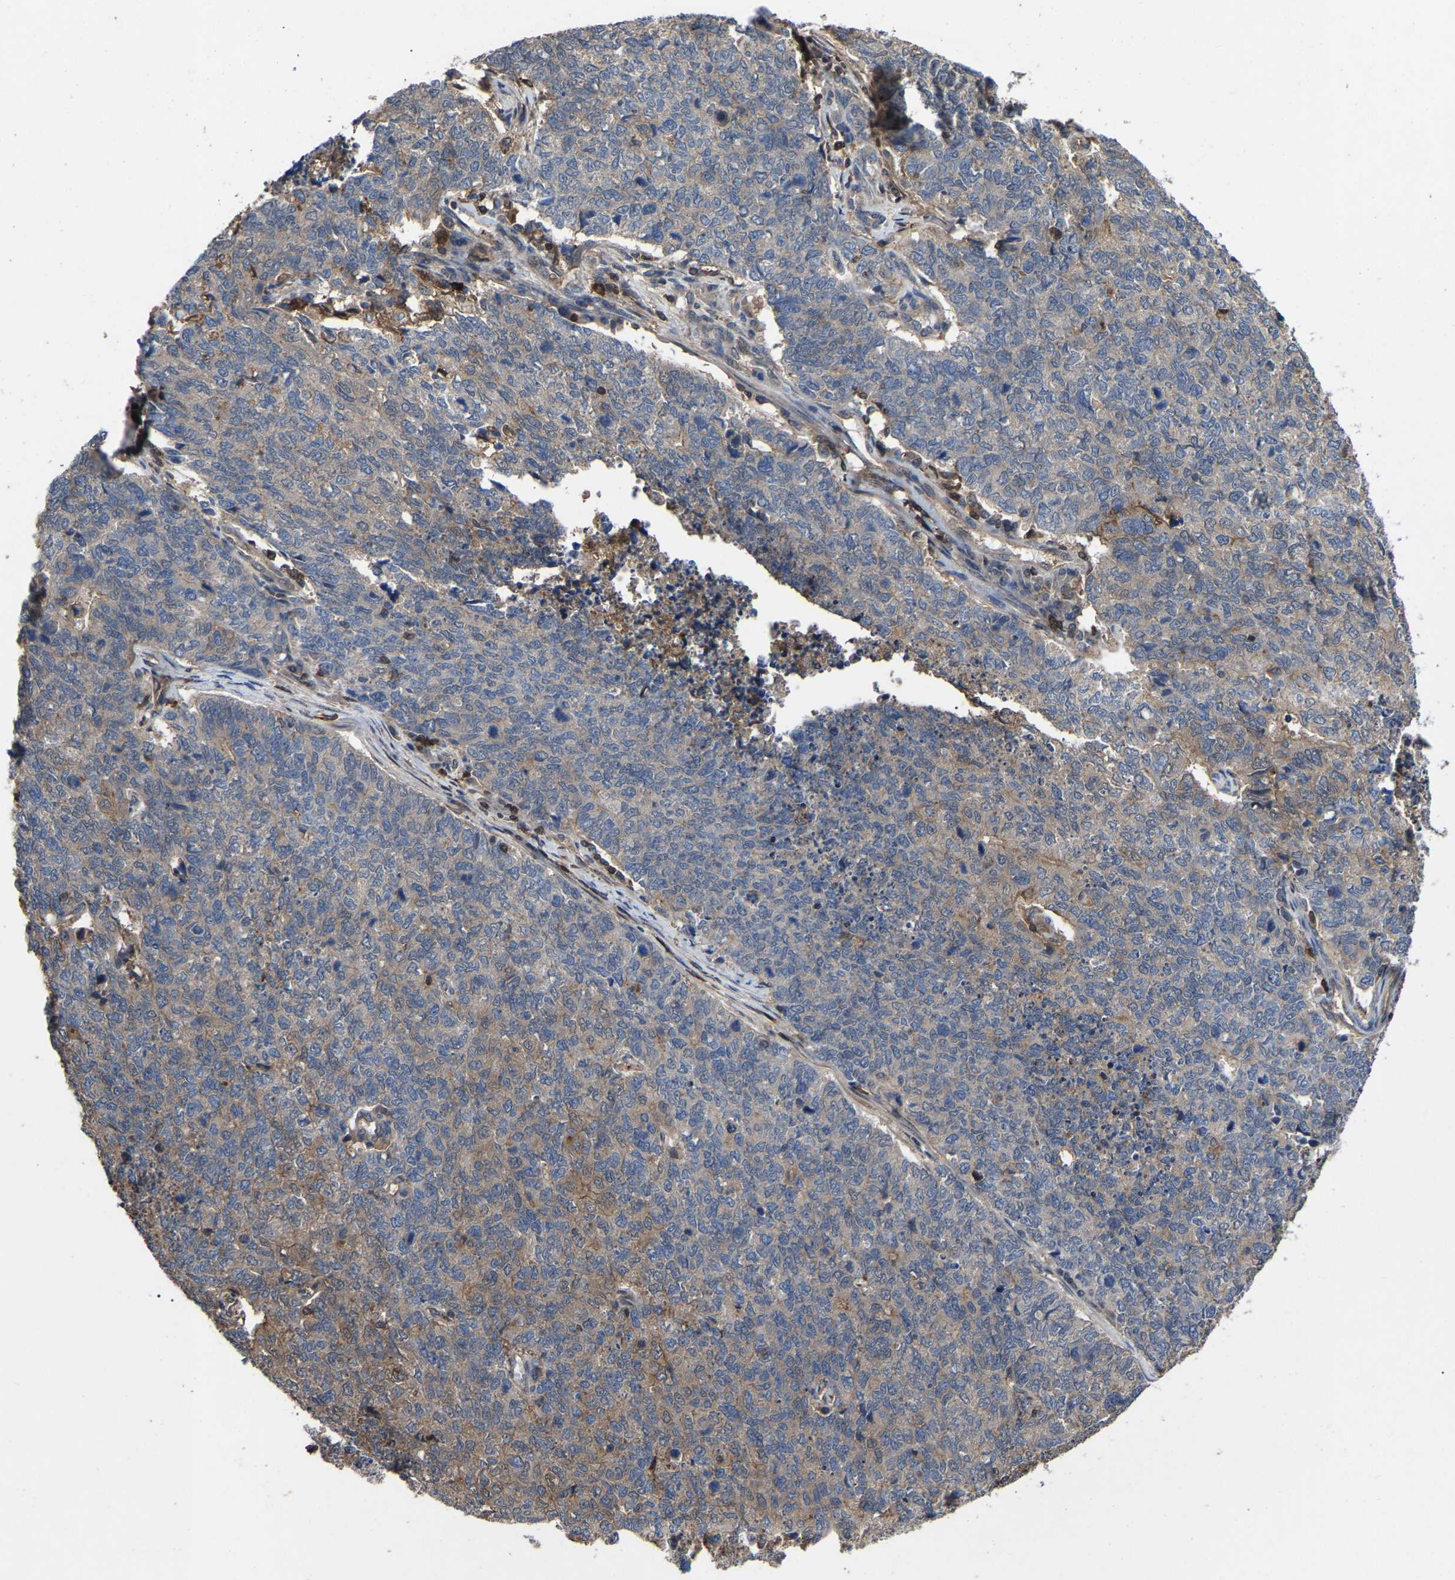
{"staining": {"intensity": "weak", "quantity": "<25%", "location": "cytoplasmic/membranous"}, "tissue": "cervical cancer", "cell_type": "Tumor cells", "image_type": "cancer", "snomed": [{"axis": "morphology", "description": "Squamous cell carcinoma, NOS"}, {"axis": "topography", "description": "Cervix"}], "caption": "DAB immunohistochemical staining of cervical cancer shows no significant expression in tumor cells.", "gene": "CIT", "patient": {"sex": "female", "age": 63}}